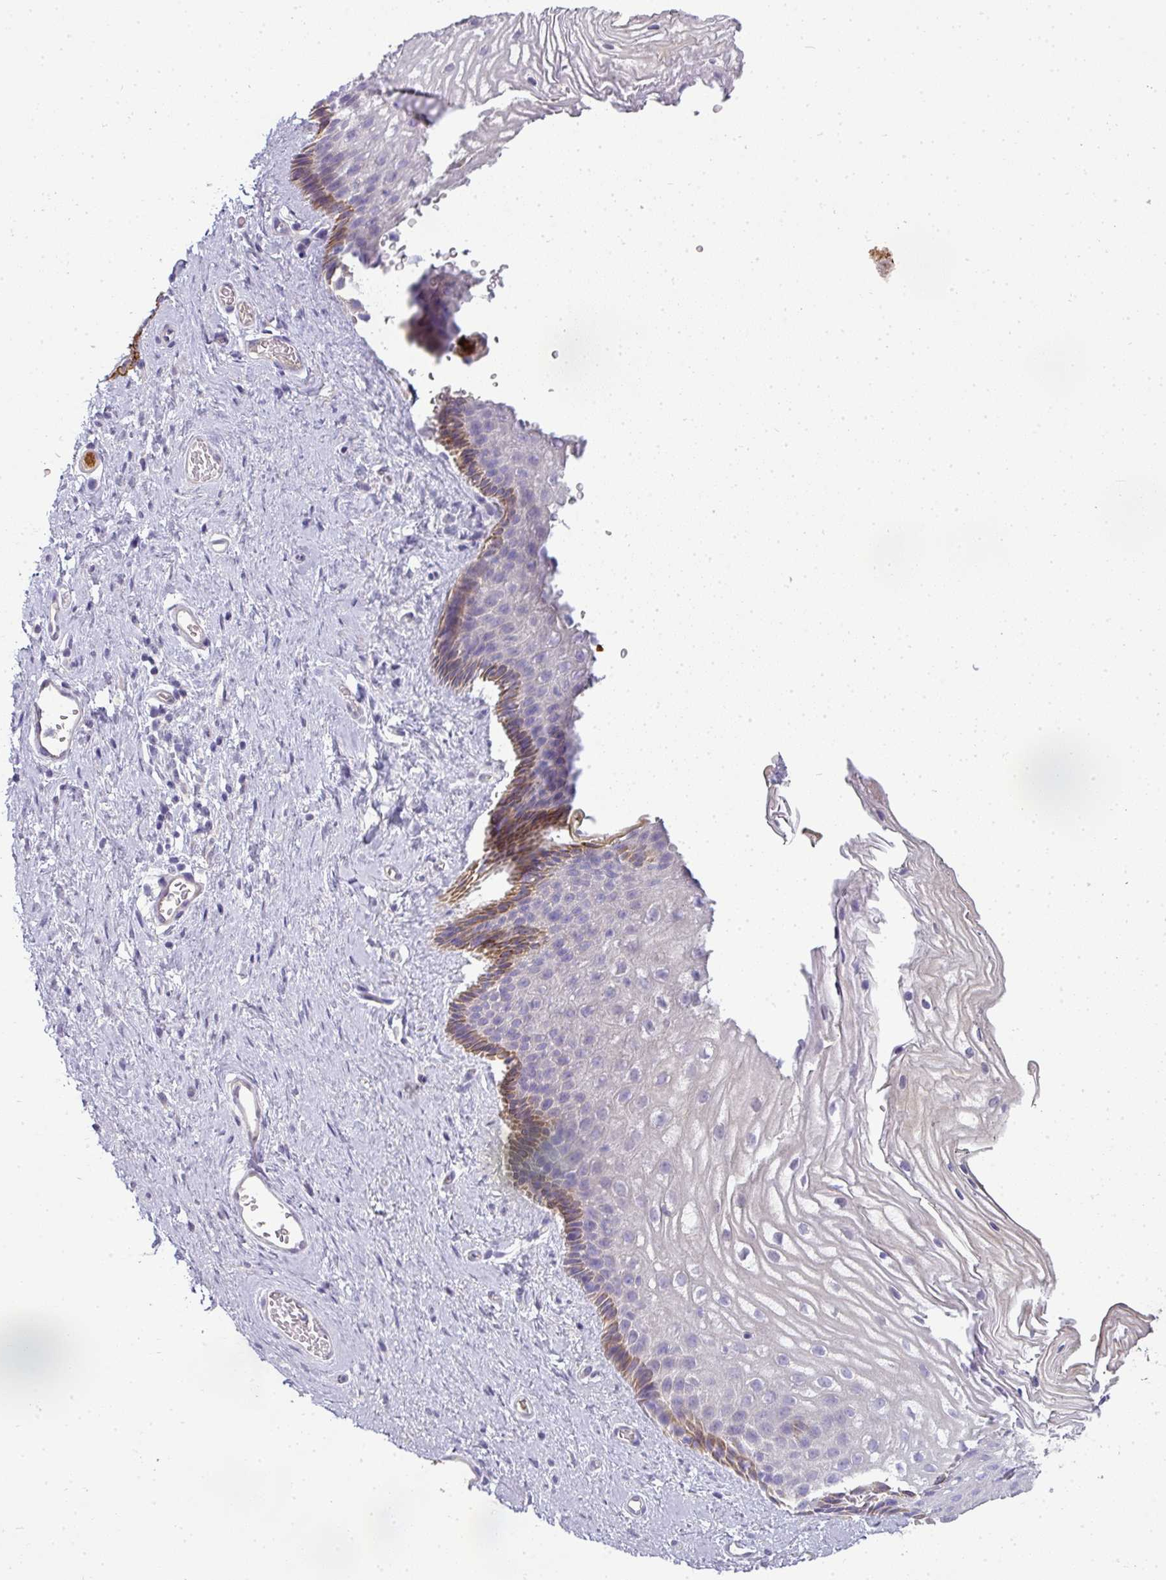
{"staining": {"intensity": "strong", "quantity": "<25%", "location": "cytoplasmic/membranous"}, "tissue": "vagina", "cell_type": "Squamous epithelial cells", "image_type": "normal", "snomed": [{"axis": "morphology", "description": "Normal tissue, NOS"}, {"axis": "topography", "description": "Vagina"}], "caption": "A histopathology image of vagina stained for a protein exhibits strong cytoplasmic/membranous brown staining in squamous epithelial cells.", "gene": "ASXL3", "patient": {"sex": "female", "age": 47}}